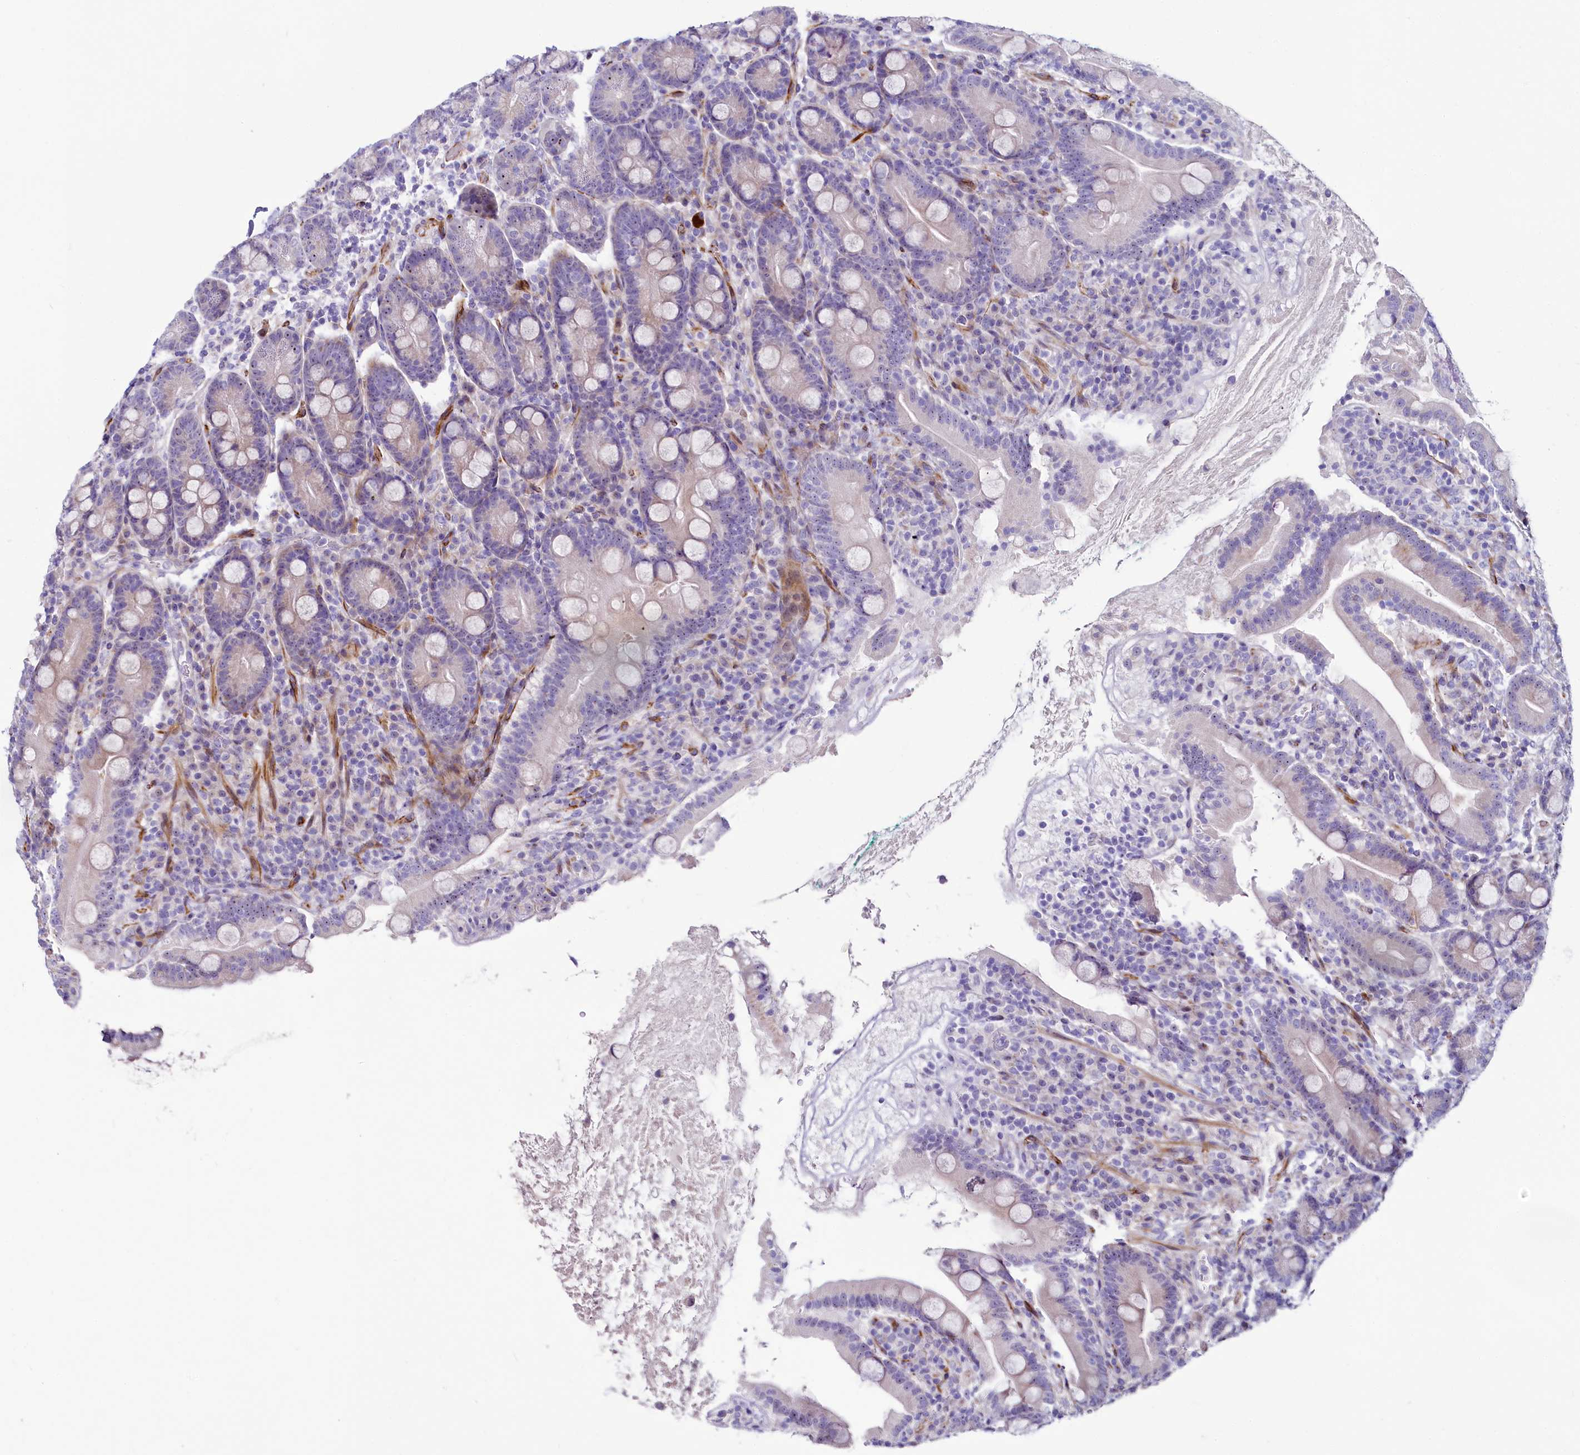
{"staining": {"intensity": "negative", "quantity": "none", "location": "none"}, "tissue": "duodenum", "cell_type": "Glandular cells", "image_type": "normal", "snomed": [{"axis": "morphology", "description": "Normal tissue, NOS"}, {"axis": "topography", "description": "Duodenum"}], "caption": "Image shows no significant protein positivity in glandular cells of unremarkable duodenum. (Stains: DAB immunohistochemistry (IHC) with hematoxylin counter stain, Microscopy: brightfield microscopy at high magnification).", "gene": "SH3TC2", "patient": {"sex": "male", "age": 35}}